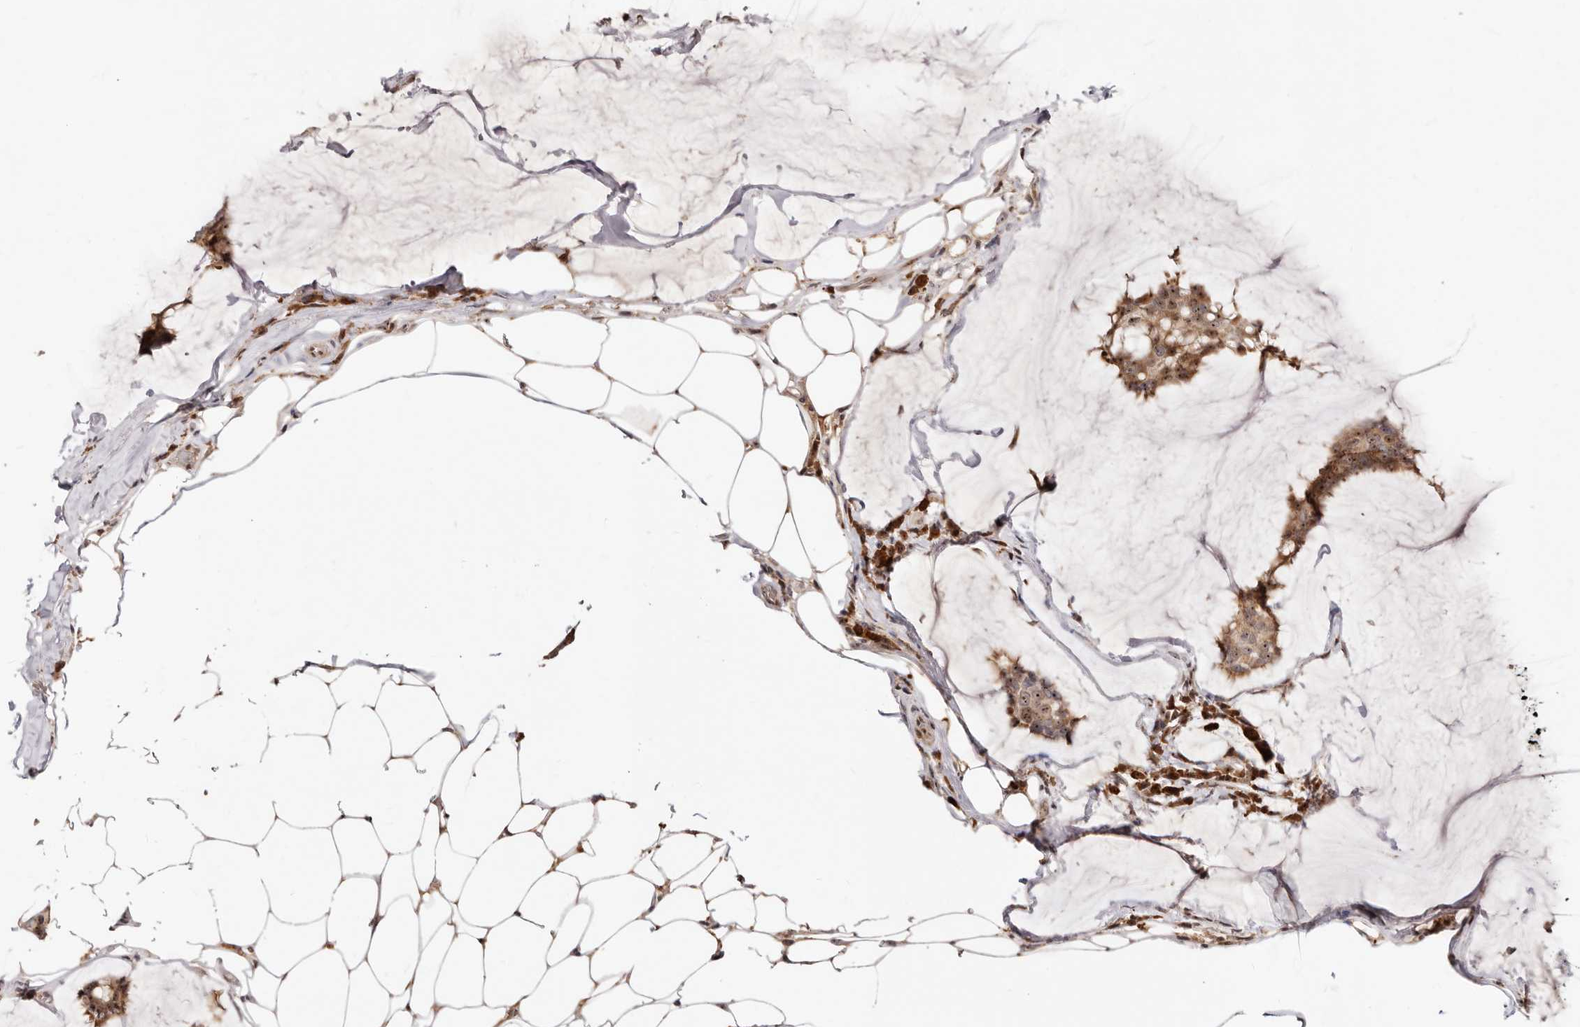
{"staining": {"intensity": "strong", "quantity": ">75%", "location": "cytoplasmic/membranous,nuclear"}, "tissue": "breast cancer", "cell_type": "Tumor cells", "image_type": "cancer", "snomed": [{"axis": "morphology", "description": "Duct carcinoma"}, {"axis": "topography", "description": "Breast"}], "caption": "Immunohistochemical staining of human breast cancer (intraductal carcinoma) displays high levels of strong cytoplasmic/membranous and nuclear protein positivity in about >75% of tumor cells. (brown staining indicates protein expression, while blue staining denotes nuclei).", "gene": "APOL6", "patient": {"sex": "female", "age": 93}}